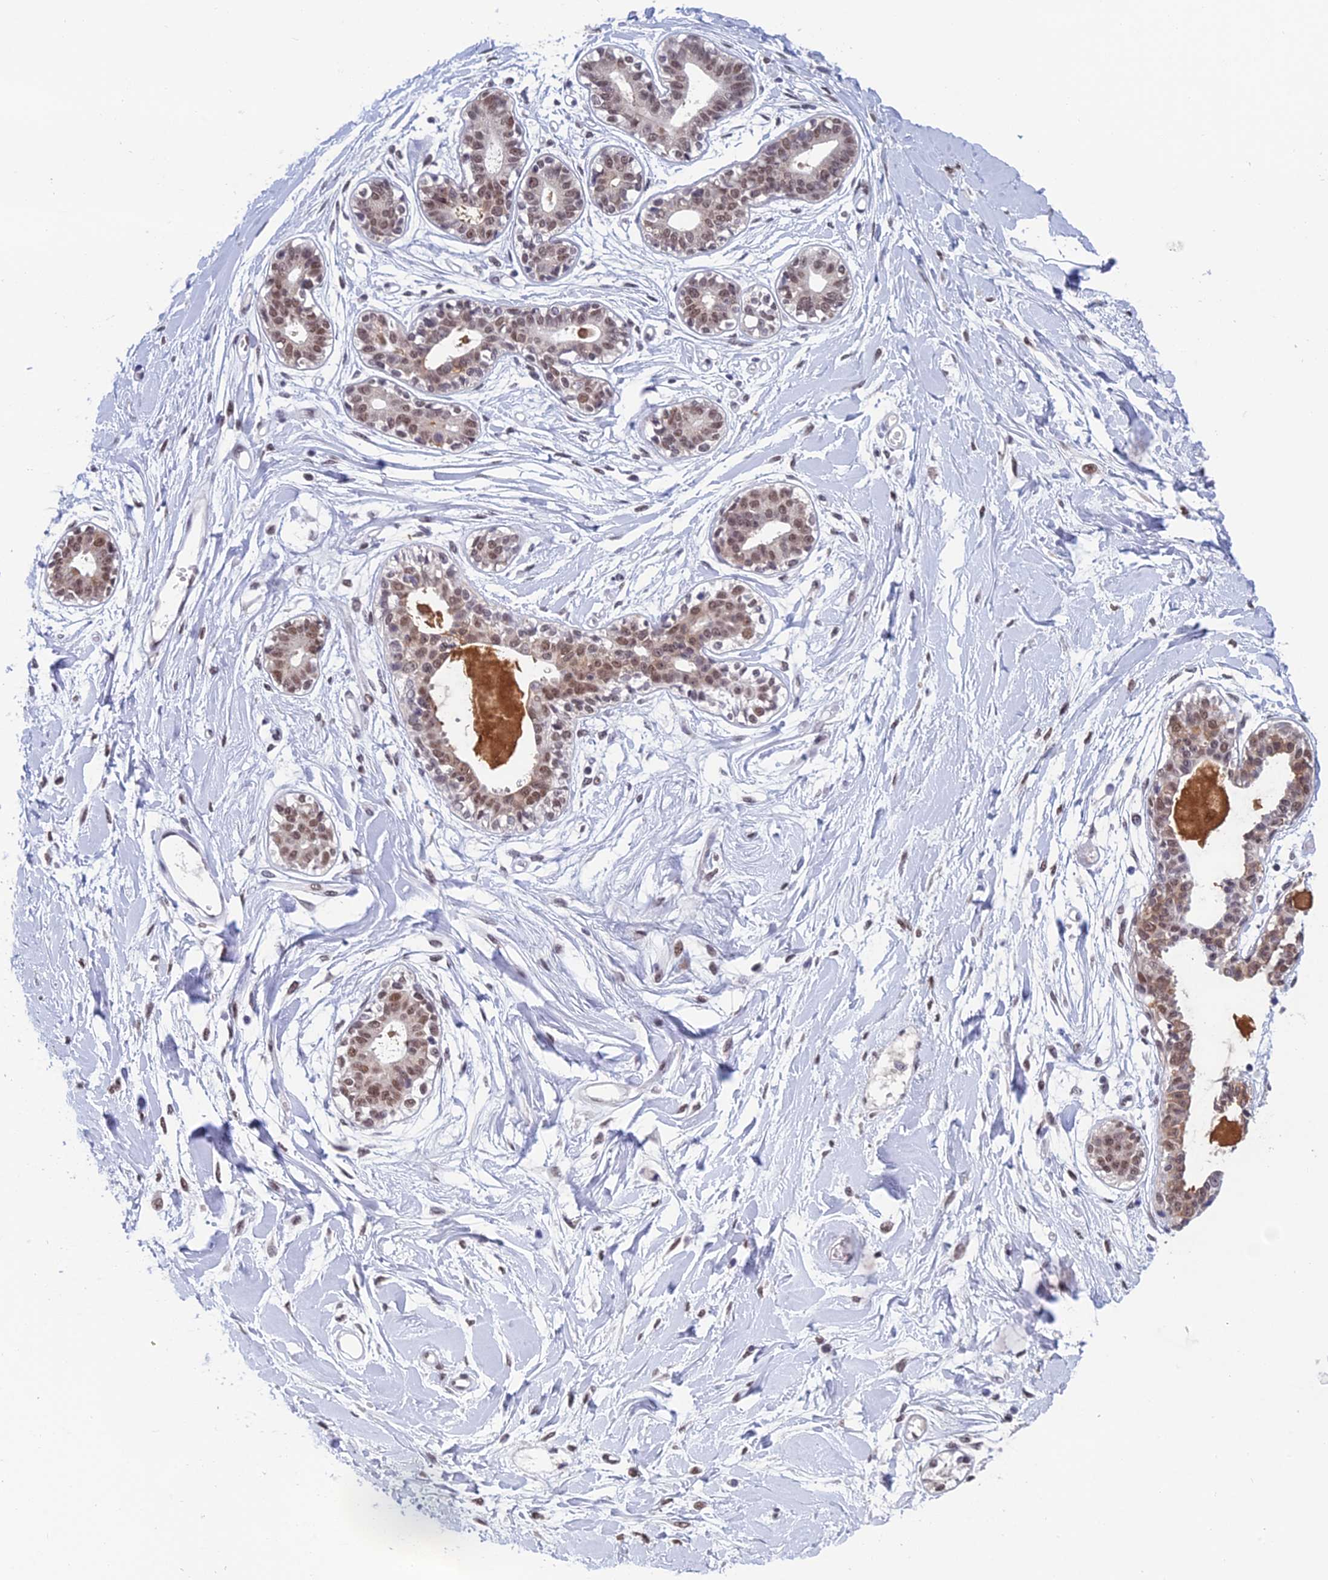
{"staining": {"intensity": "weak", "quantity": ">75%", "location": "nuclear"}, "tissue": "breast", "cell_type": "Adipocytes", "image_type": "normal", "snomed": [{"axis": "morphology", "description": "Normal tissue, NOS"}, {"axis": "topography", "description": "Breast"}], "caption": "Breast was stained to show a protein in brown. There is low levels of weak nuclear positivity in about >75% of adipocytes. Ihc stains the protein of interest in brown and the nuclei are stained blue.", "gene": "NABP2", "patient": {"sex": "female", "age": 45}}